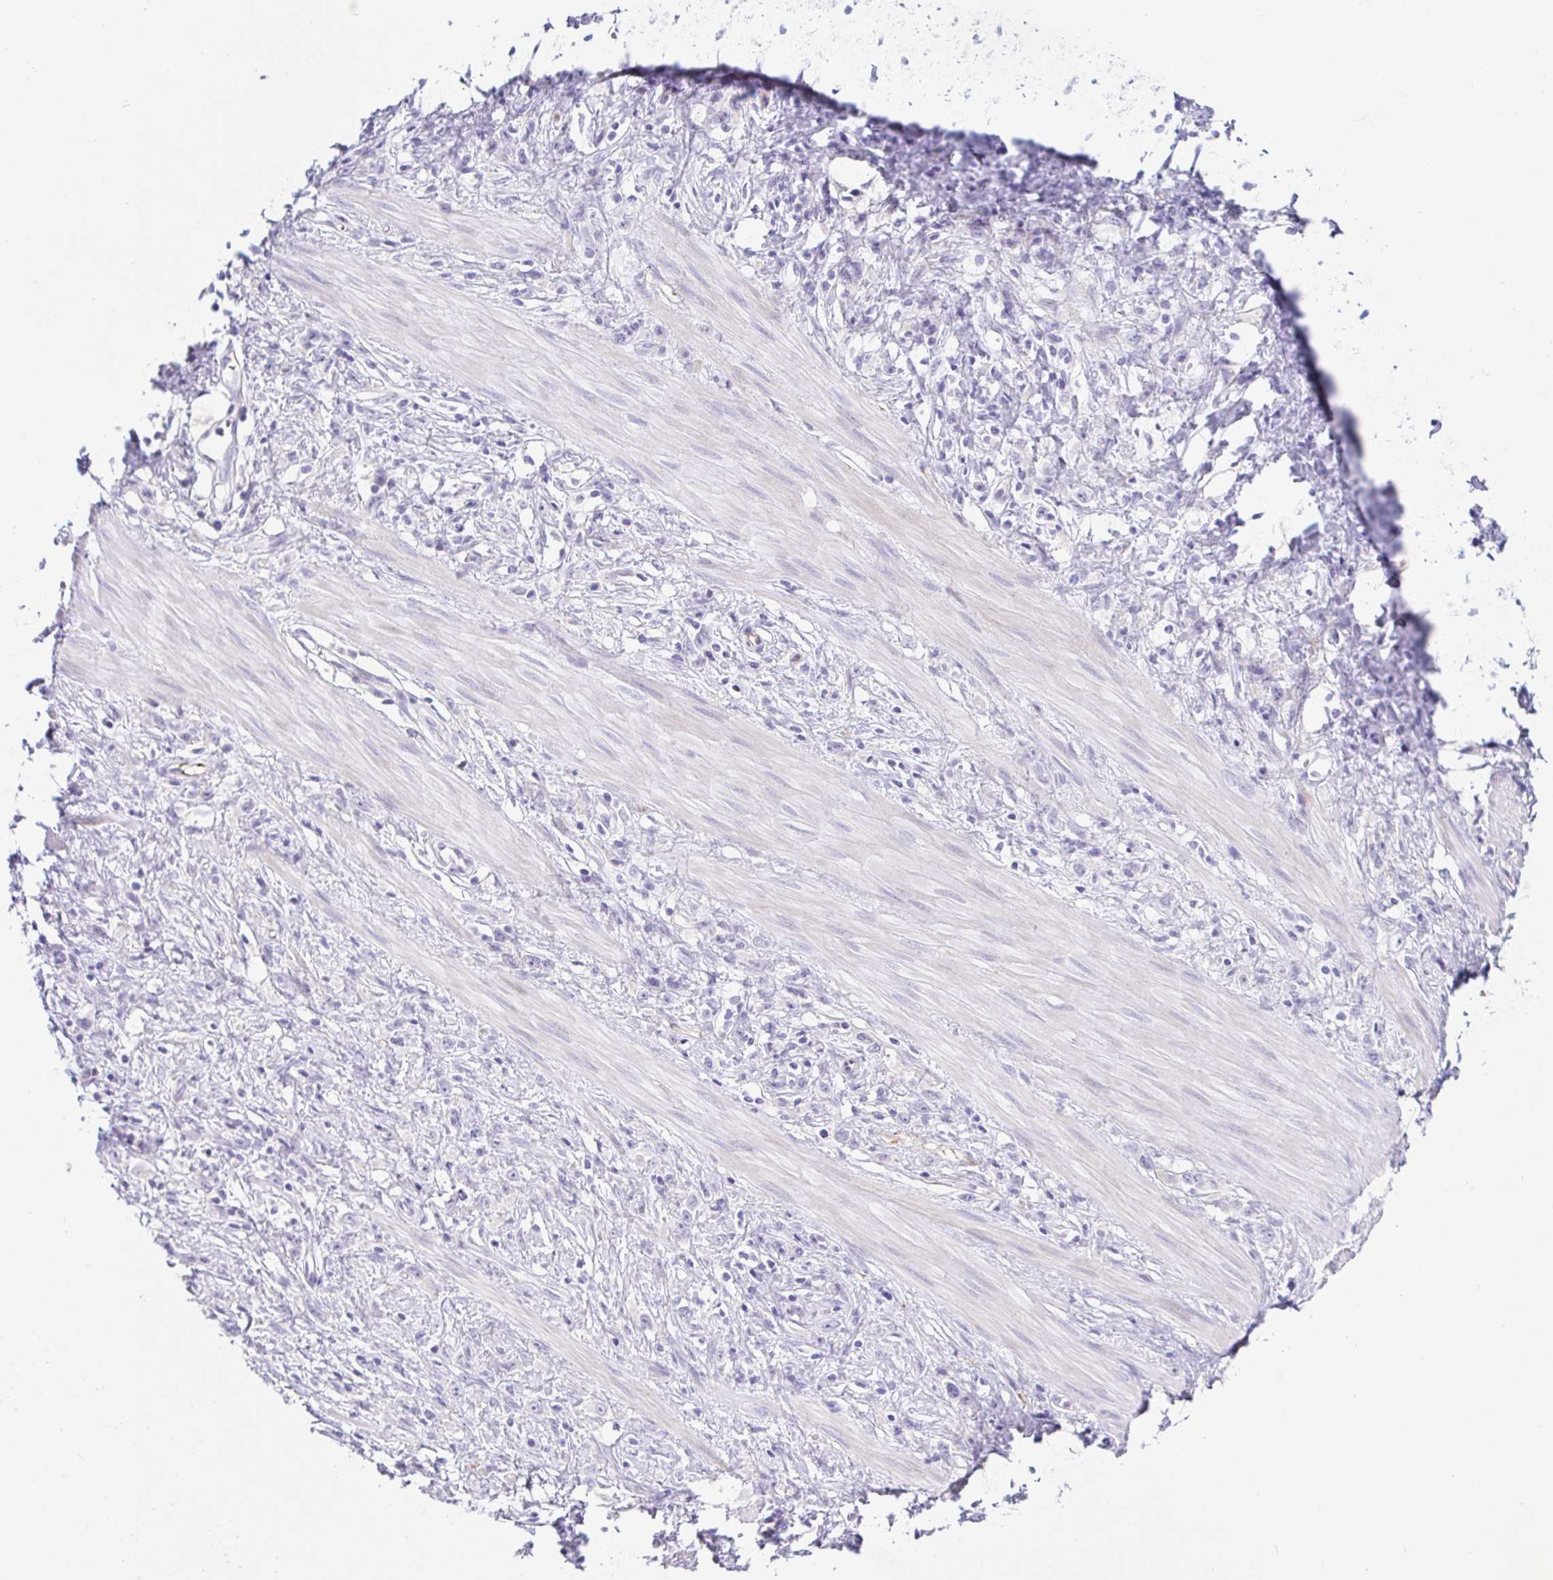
{"staining": {"intensity": "negative", "quantity": "none", "location": "none"}, "tissue": "stomach cancer", "cell_type": "Tumor cells", "image_type": "cancer", "snomed": [{"axis": "morphology", "description": "Adenocarcinoma, NOS"}, {"axis": "topography", "description": "Stomach"}], "caption": "This is an immunohistochemistry (IHC) image of human adenocarcinoma (stomach). There is no expression in tumor cells.", "gene": "PINLYP", "patient": {"sex": "male", "age": 47}}